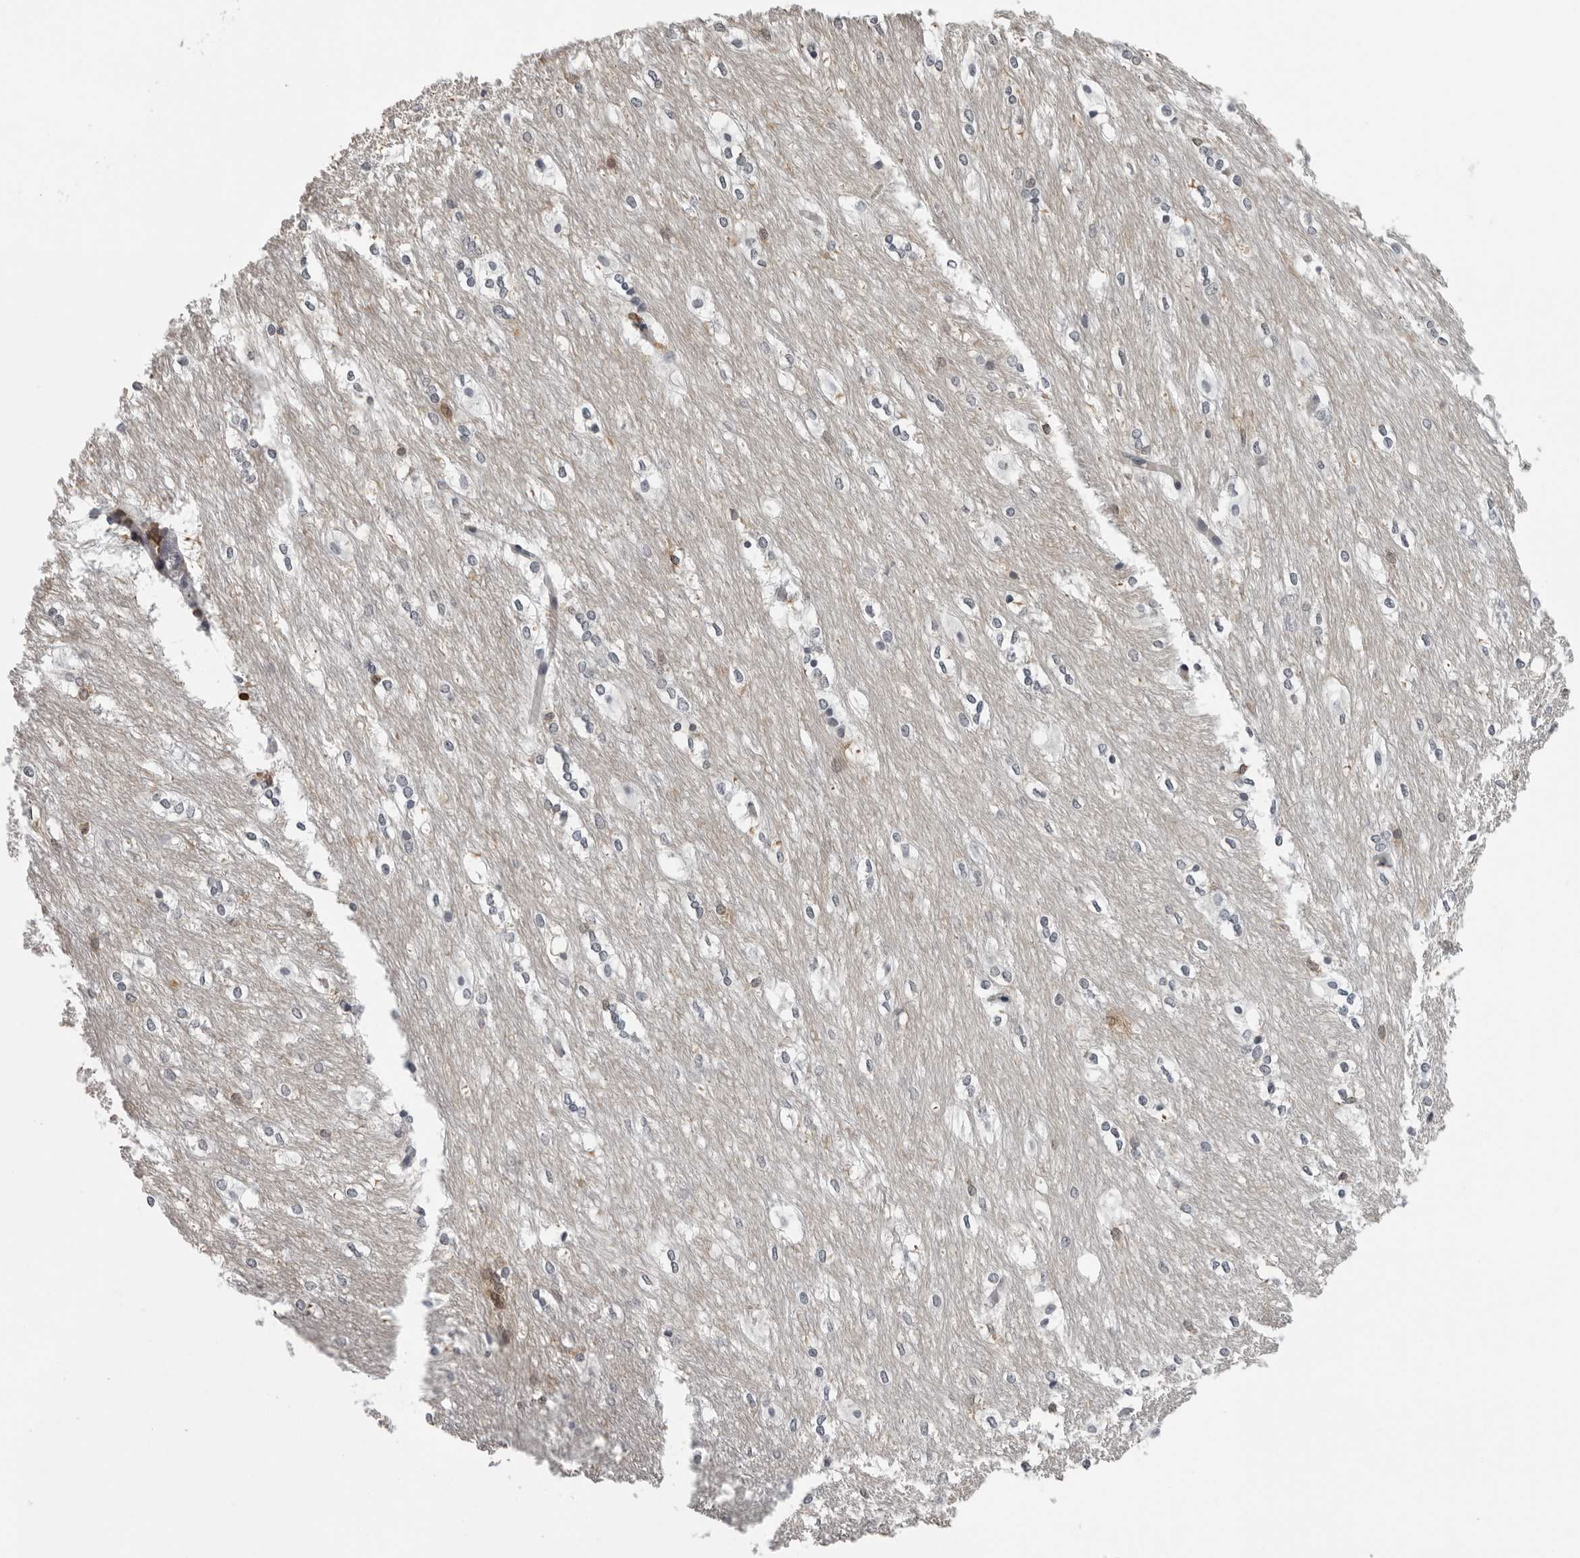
{"staining": {"intensity": "moderate", "quantity": "<25%", "location": "nuclear"}, "tissue": "caudate", "cell_type": "Glial cells", "image_type": "normal", "snomed": [{"axis": "morphology", "description": "Normal tissue, NOS"}, {"axis": "topography", "description": "Lateral ventricle wall"}], "caption": "This photomicrograph exhibits immunohistochemistry staining of normal caudate, with low moderate nuclear staining in about <25% of glial cells.", "gene": "HSPH1", "patient": {"sex": "female", "age": 19}}